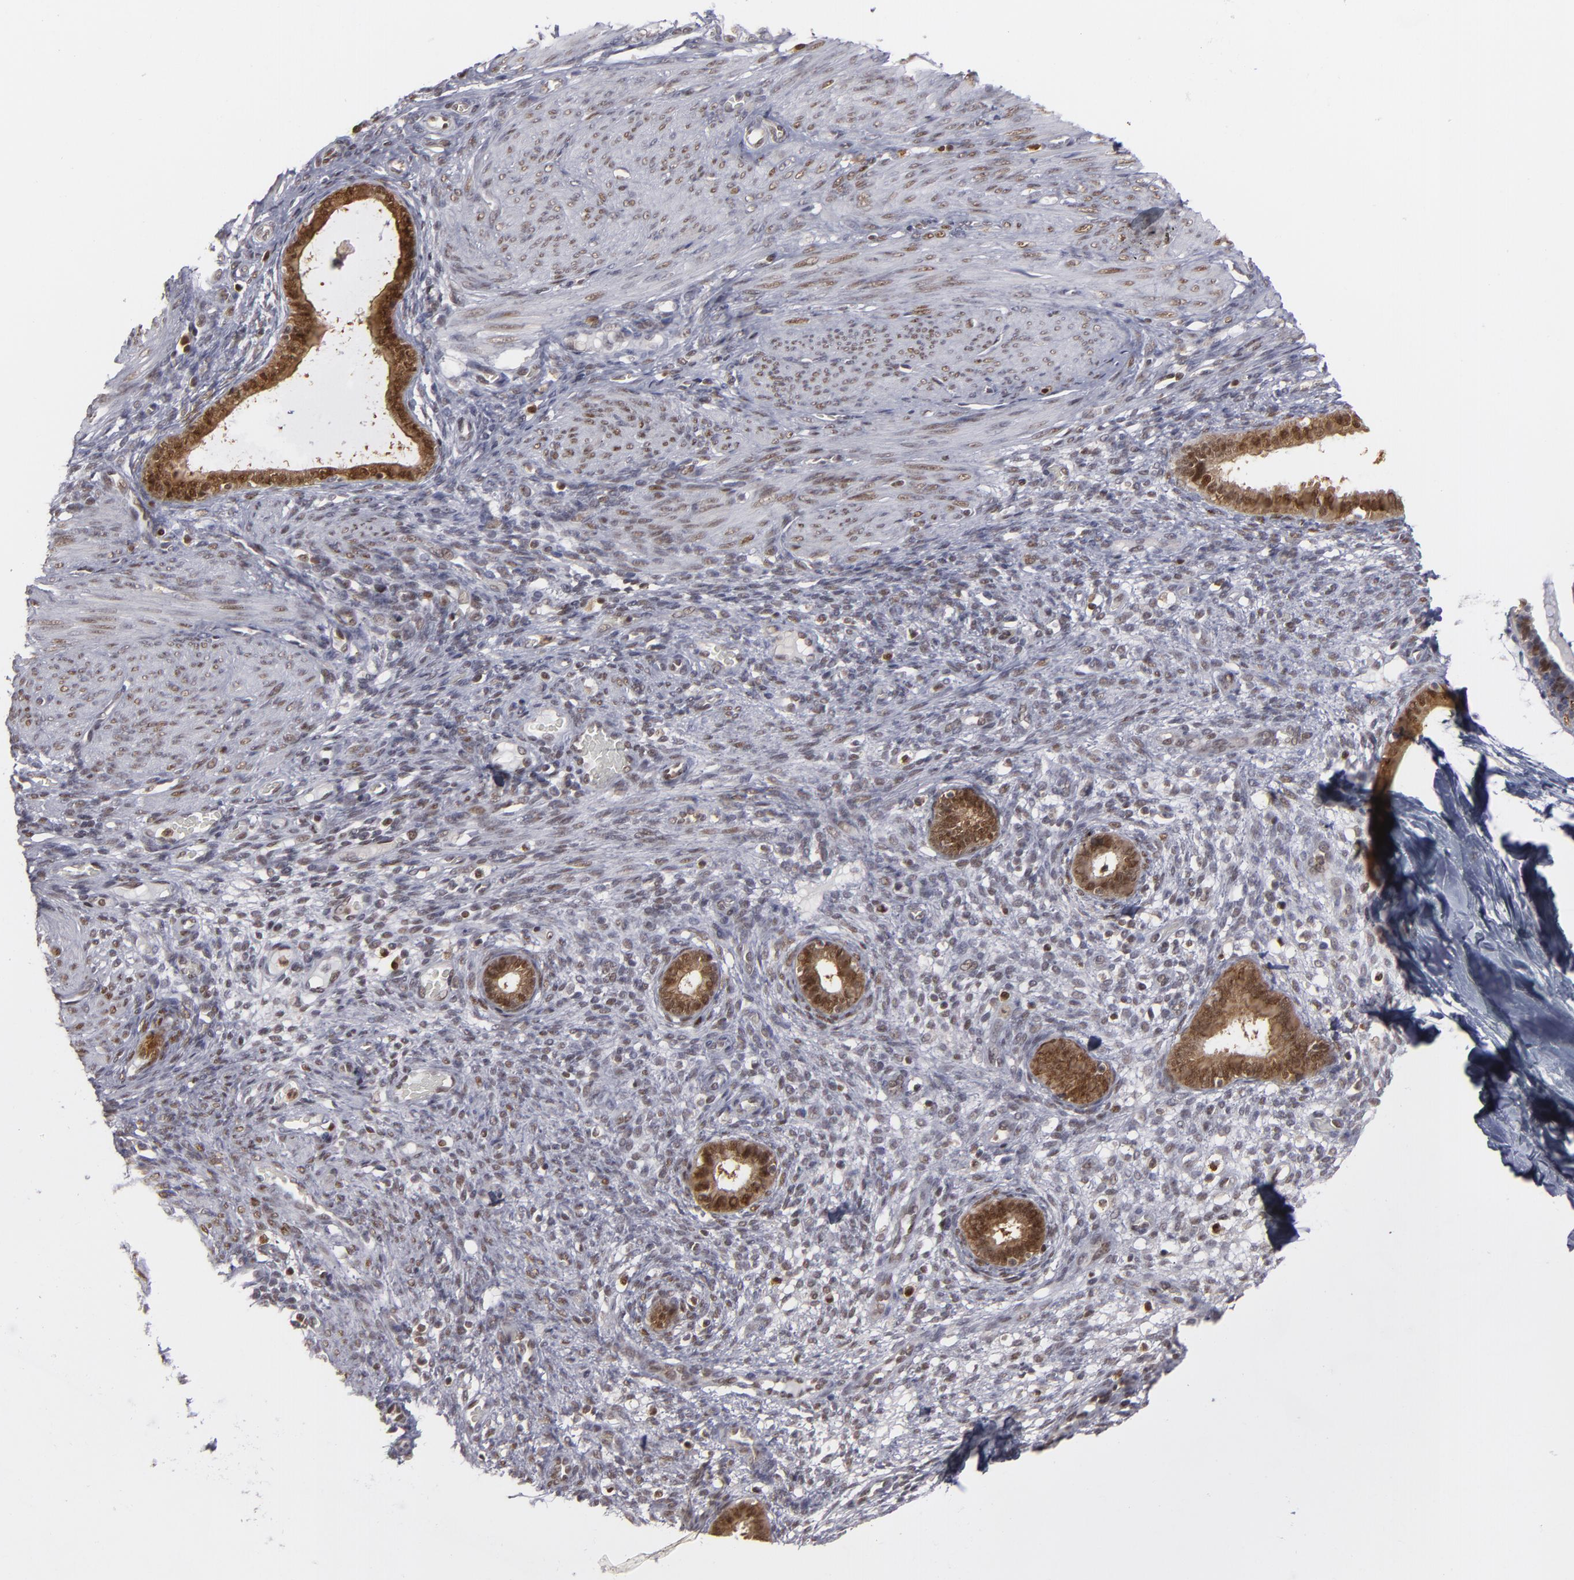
{"staining": {"intensity": "negative", "quantity": "none", "location": "none"}, "tissue": "endometrium", "cell_type": "Cells in endometrial stroma", "image_type": "normal", "snomed": [{"axis": "morphology", "description": "Normal tissue, NOS"}, {"axis": "topography", "description": "Endometrium"}], "caption": "Immunohistochemistry image of benign endometrium: human endometrium stained with DAB demonstrates no significant protein expression in cells in endometrial stroma. (DAB (3,3'-diaminobenzidine) immunohistochemistry (IHC) visualized using brightfield microscopy, high magnification).", "gene": "GSR", "patient": {"sex": "female", "age": 72}}